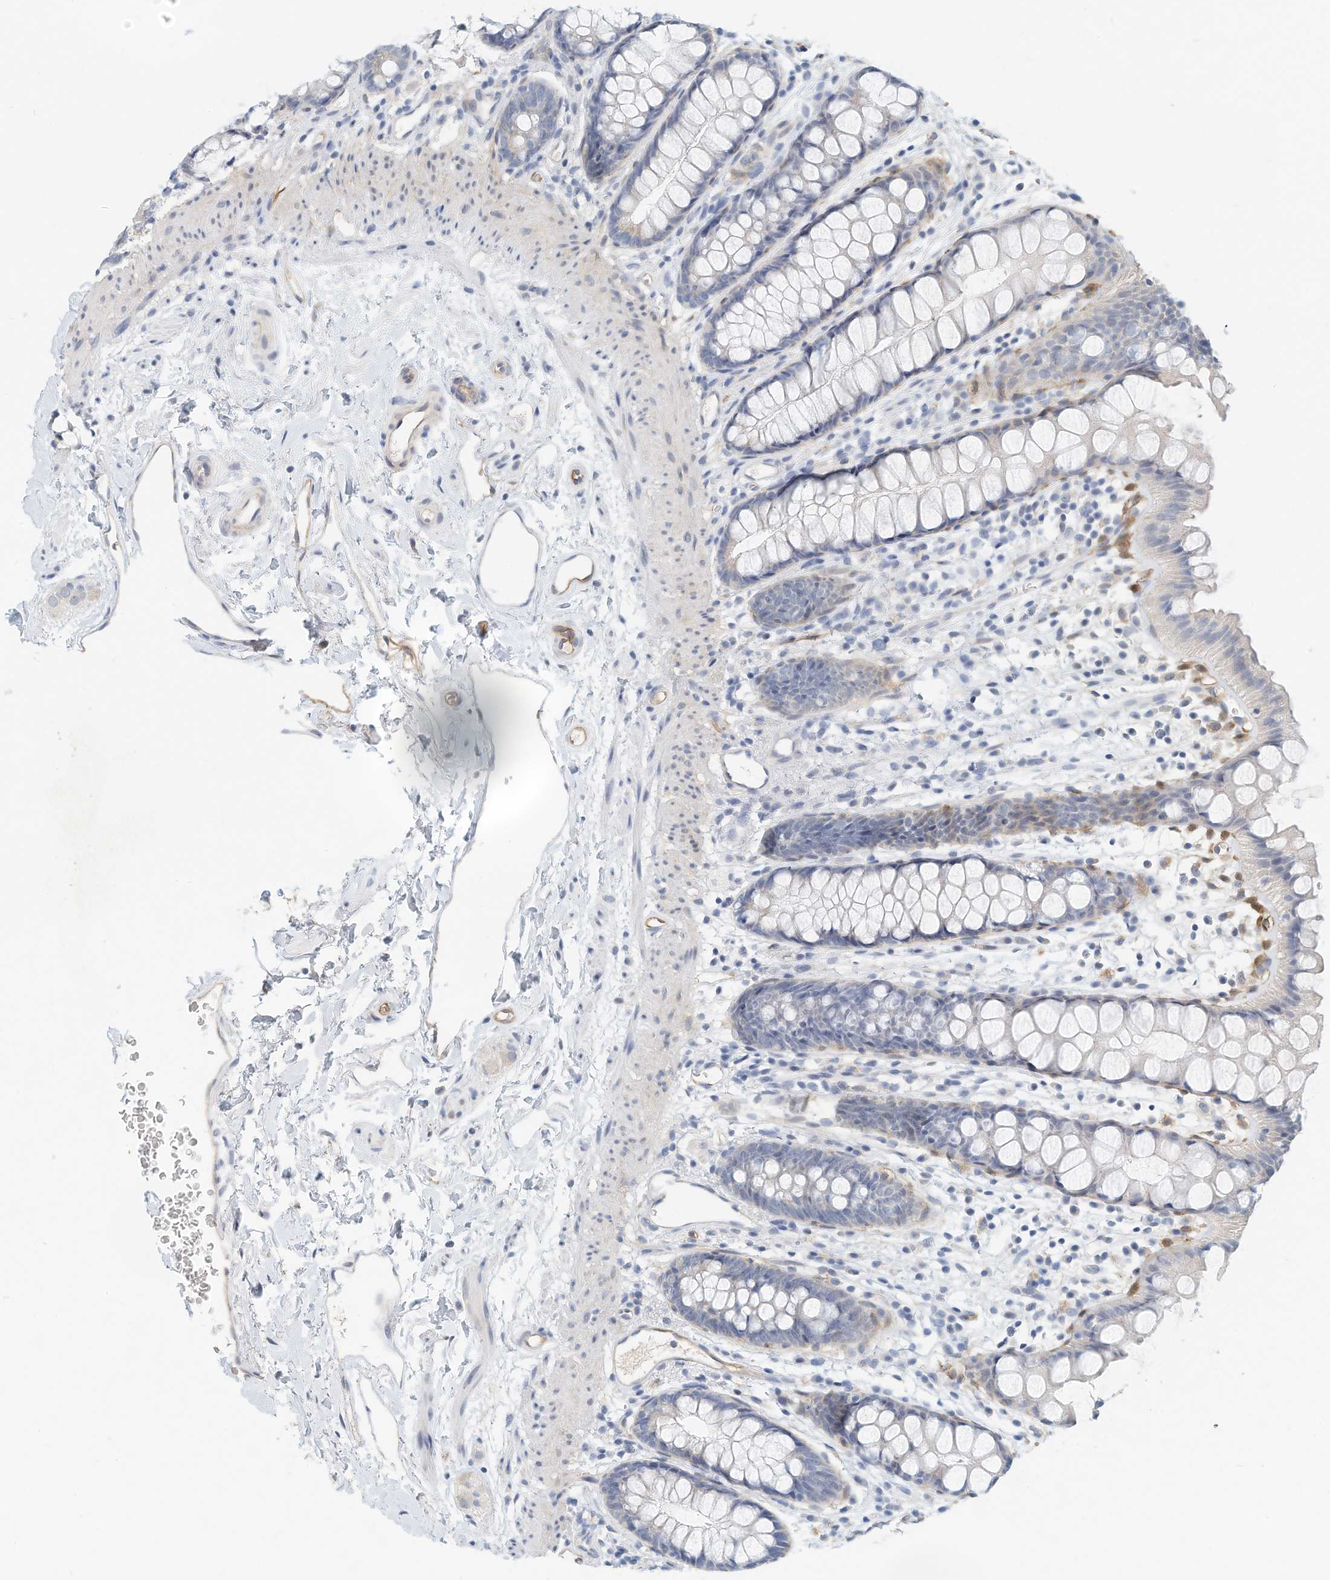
{"staining": {"intensity": "negative", "quantity": "none", "location": "none"}, "tissue": "rectum", "cell_type": "Glandular cells", "image_type": "normal", "snomed": [{"axis": "morphology", "description": "Normal tissue, NOS"}, {"axis": "topography", "description": "Rectum"}], "caption": "High power microscopy histopathology image of an immunohistochemistry histopathology image of normal rectum, revealing no significant expression in glandular cells. (DAB (3,3'-diaminobenzidine) immunohistochemistry with hematoxylin counter stain).", "gene": "ARHGAP28", "patient": {"sex": "female", "age": 65}}